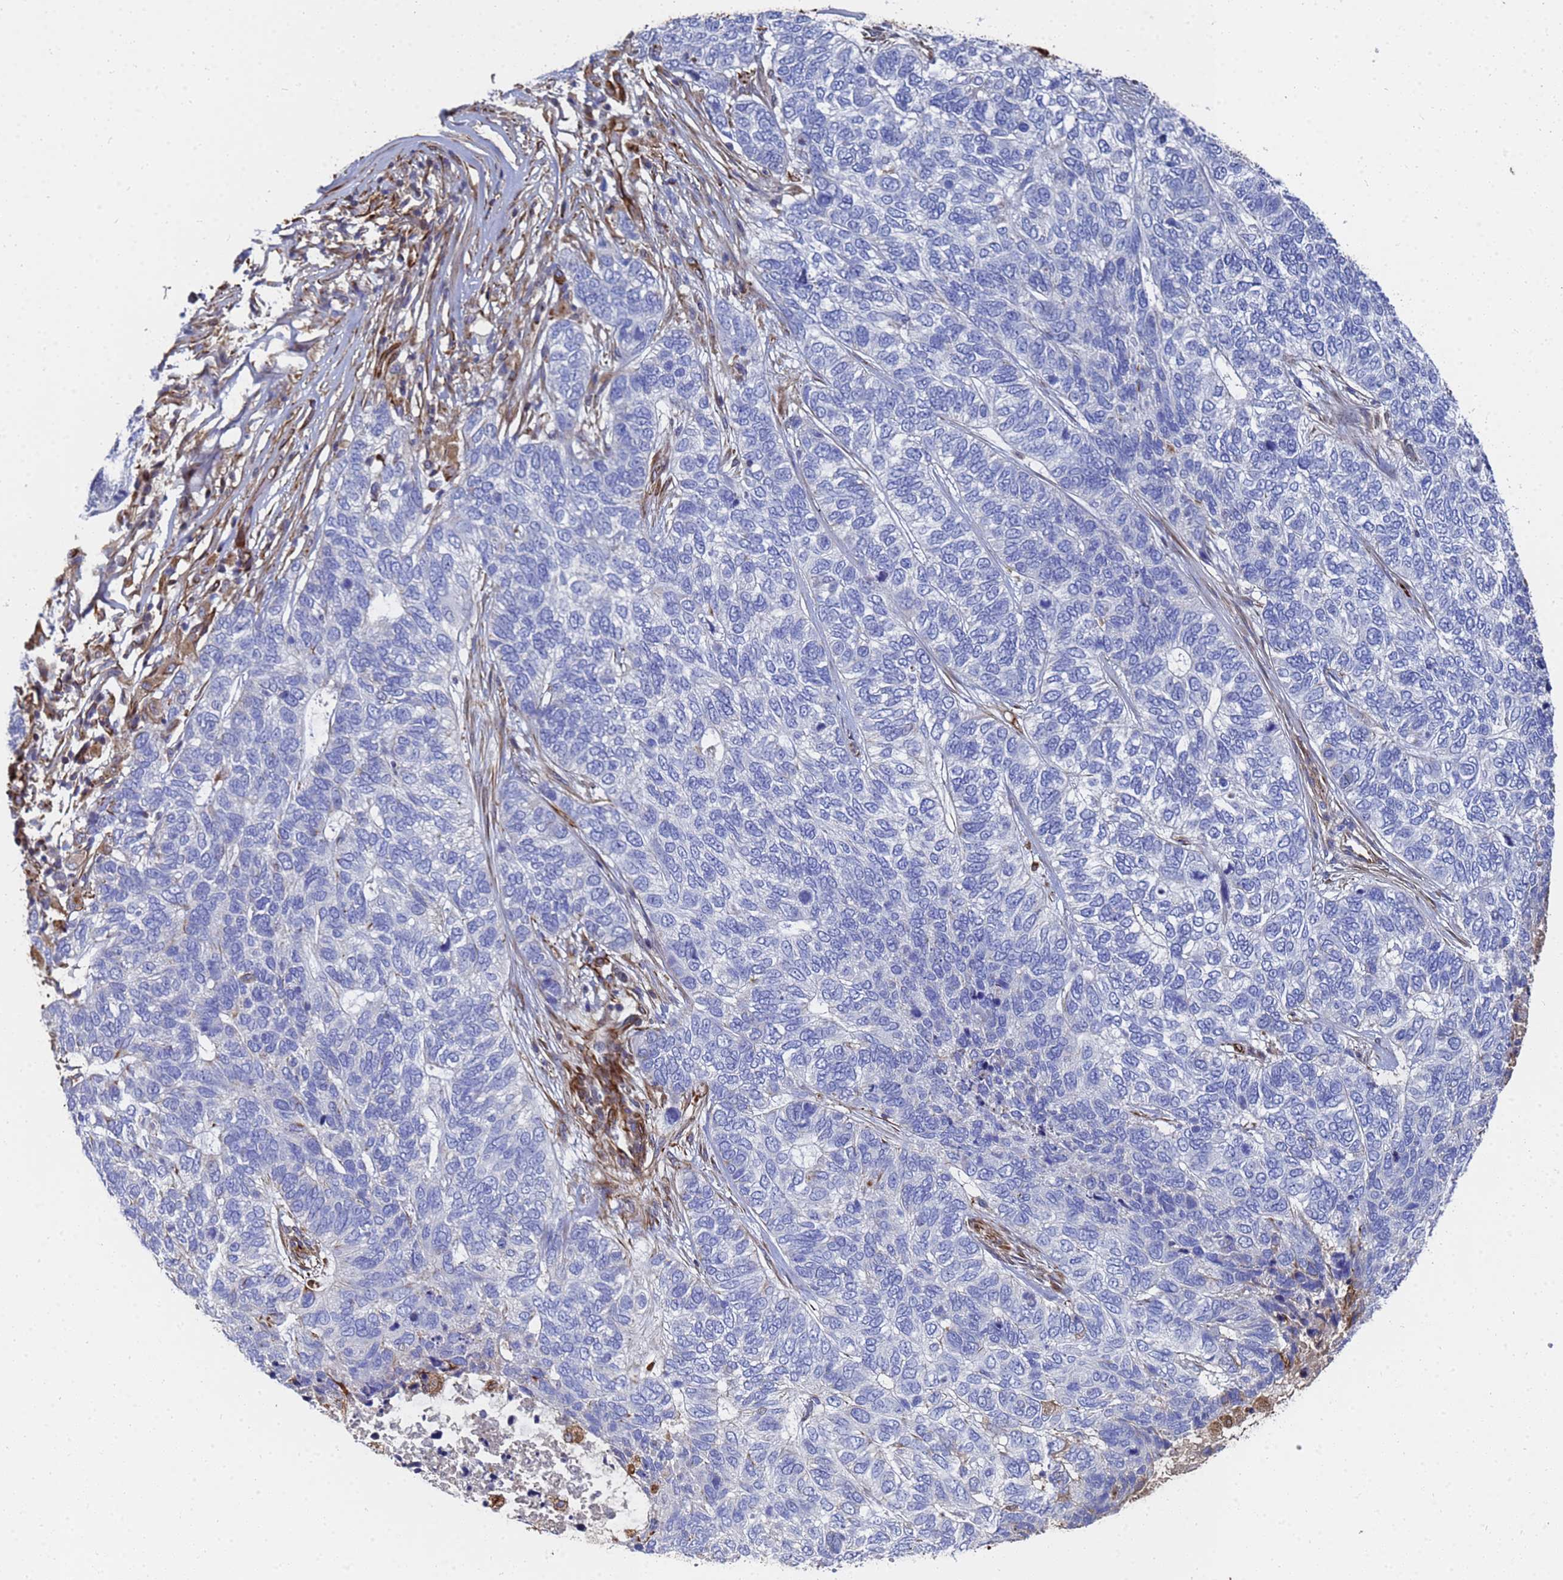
{"staining": {"intensity": "negative", "quantity": "none", "location": "none"}, "tissue": "skin cancer", "cell_type": "Tumor cells", "image_type": "cancer", "snomed": [{"axis": "morphology", "description": "Basal cell carcinoma"}, {"axis": "topography", "description": "Skin"}], "caption": "High power microscopy histopathology image of an immunohistochemistry histopathology image of skin cancer, revealing no significant expression in tumor cells.", "gene": "SYT13", "patient": {"sex": "female", "age": 65}}